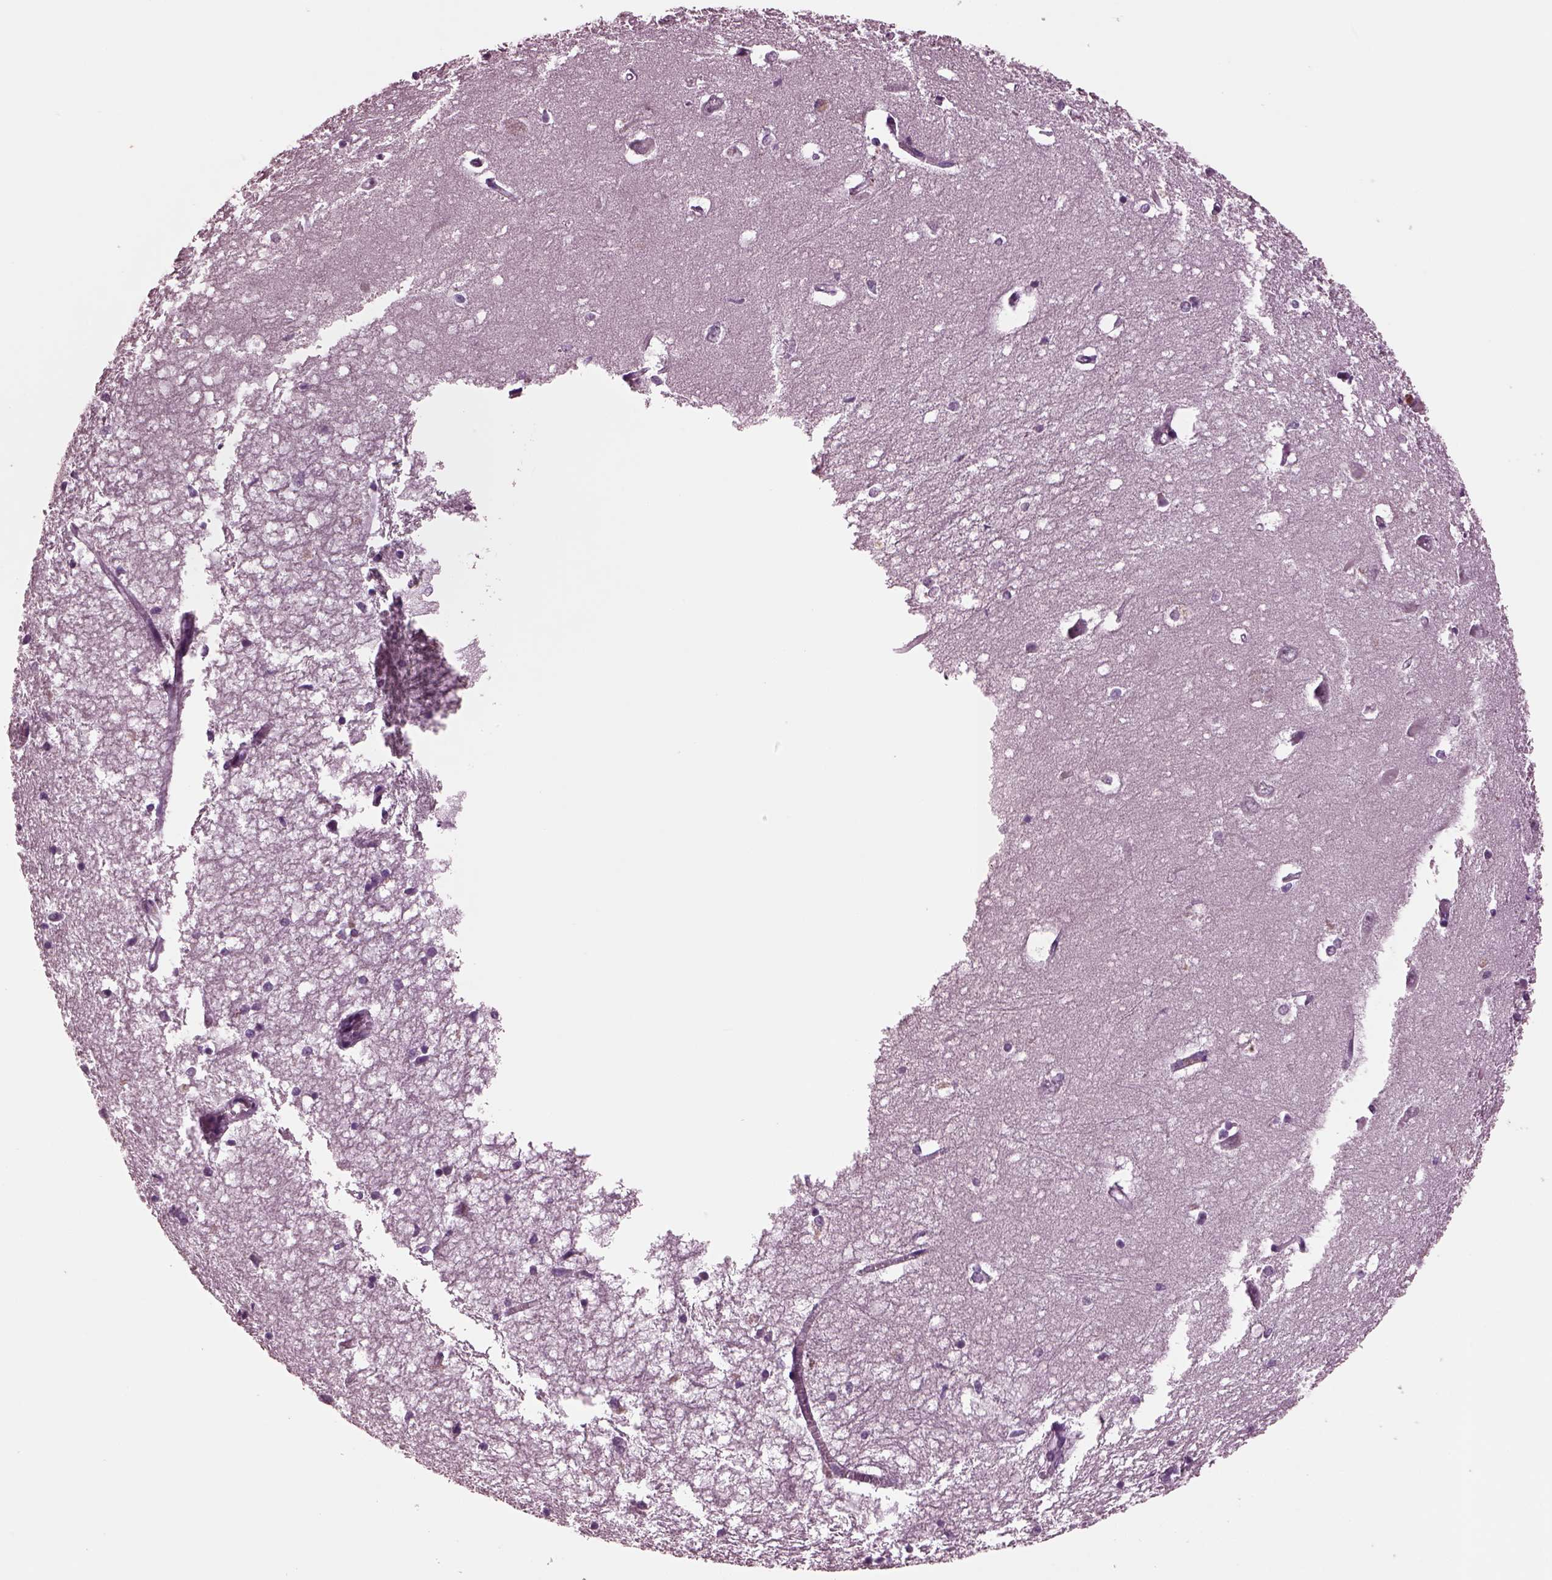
{"staining": {"intensity": "negative", "quantity": "none", "location": "none"}, "tissue": "hippocampus", "cell_type": "Glial cells", "image_type": "normal", "snomed": [{"axis": "morphology", "description": "Normal tissue, NOS"}, {"axis": "topography", "description": "Lateral ventricle wall"}, {"axis": "topography", "description": "Hippocampus"}], "caption": "Glial cells are negative for brown protein staining in benign hippocampus. Nuclei are stained in blue.", "gene": "MIB2", "patient": {"sex": "female", "age": 63}}